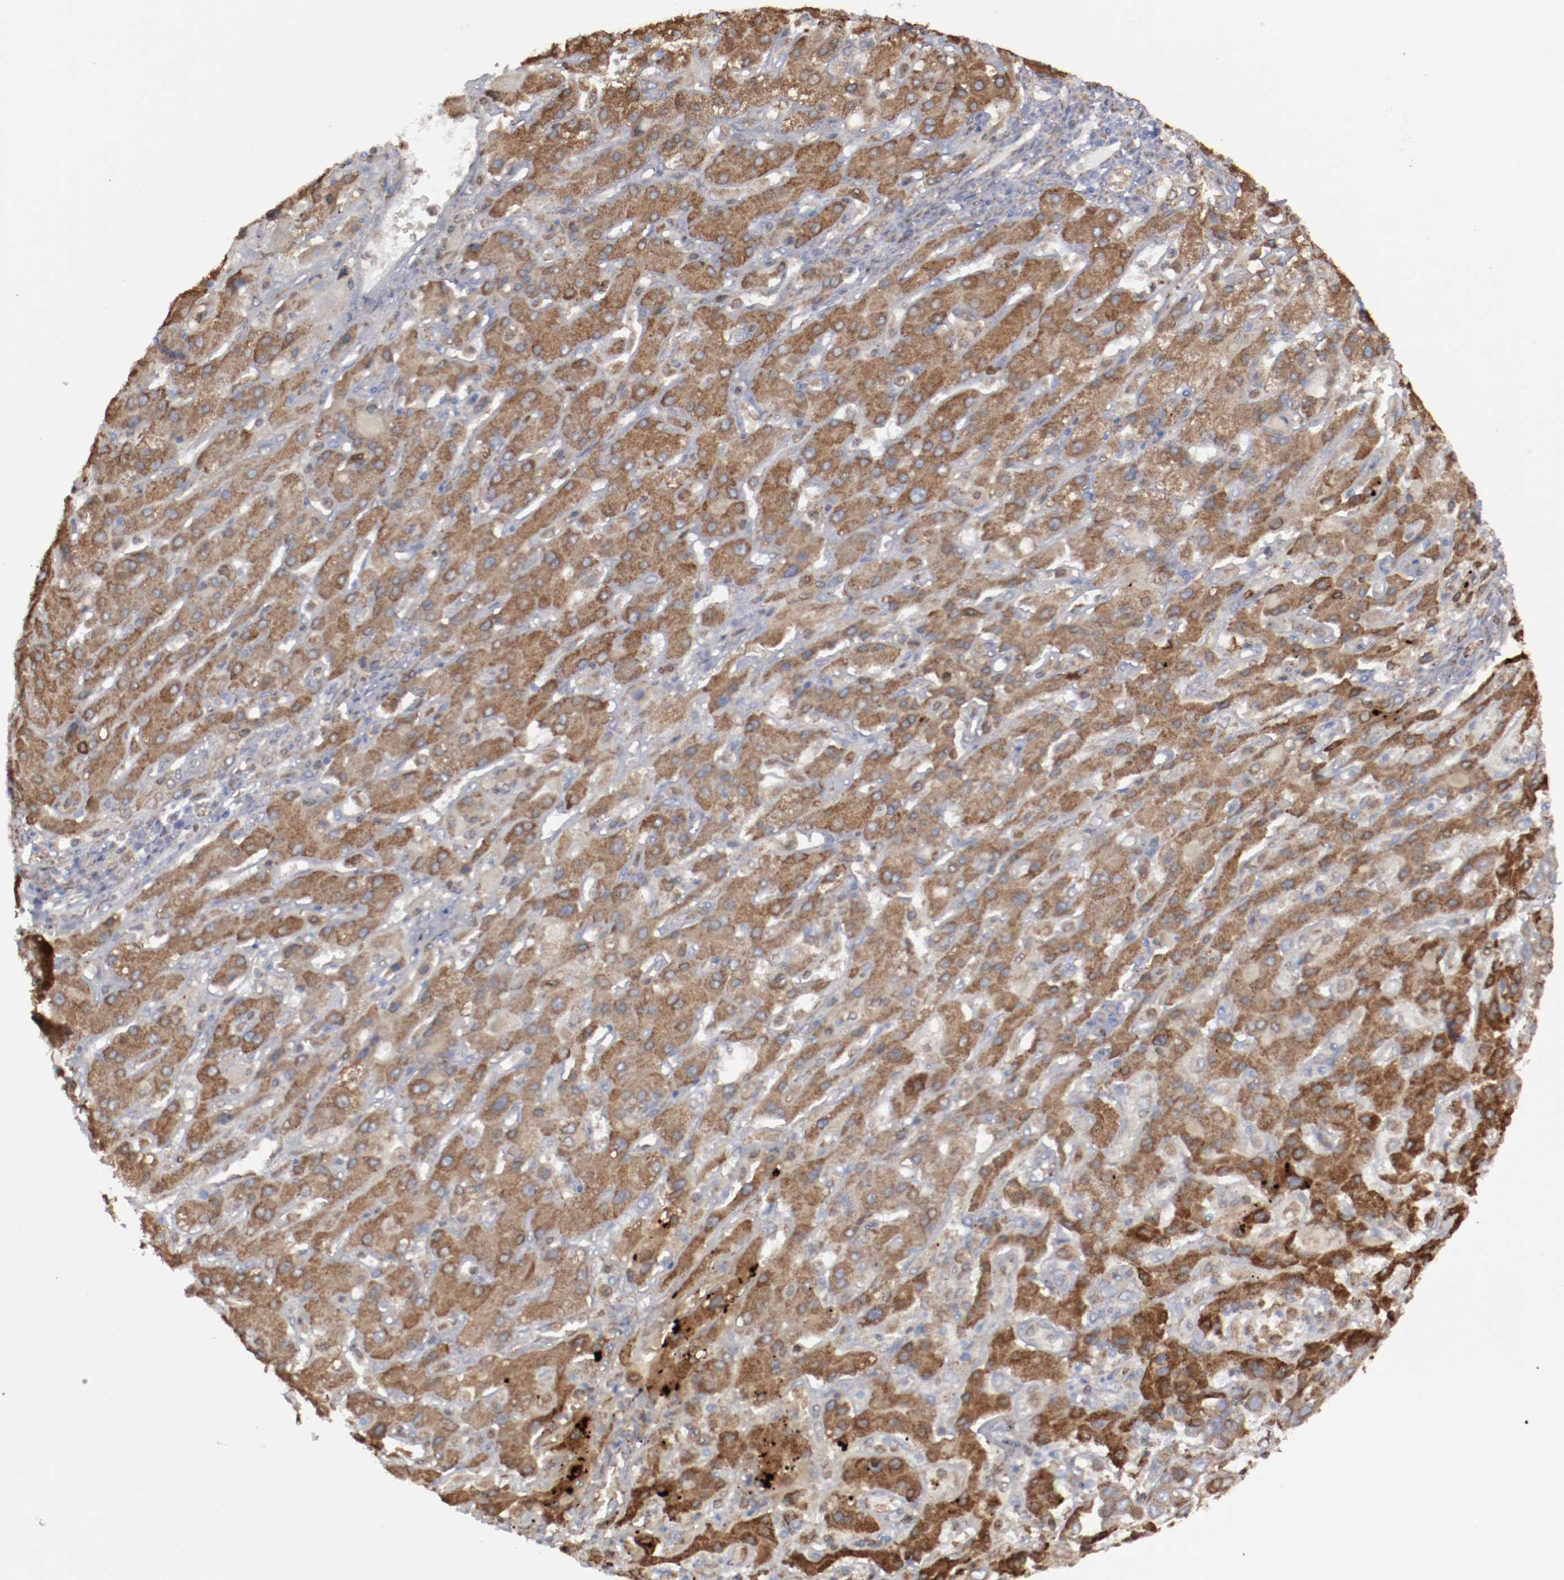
{"staining": {"intensity": "moderate", "quantity": ">75%", "location": "cytoplasmic/membranous"}, "tissue": "liver cancer", "cell_type": "Tumor cells", "image_type": "cancer", "snomed": [{"axis": "morphology", "description": "Cholangiocarcinoma"}, {"axis": "topography", "description": "Liver"}], "caption": "Approximately >75% of tumor cells in liver cholangiocarcinoma demonstrate moderate cytoplasmic/membranous protein positivity as visualized by brown immunohistochemical staining.", "gene": "ERLIN2", "patient": {"sex": "female", "age": 52}}